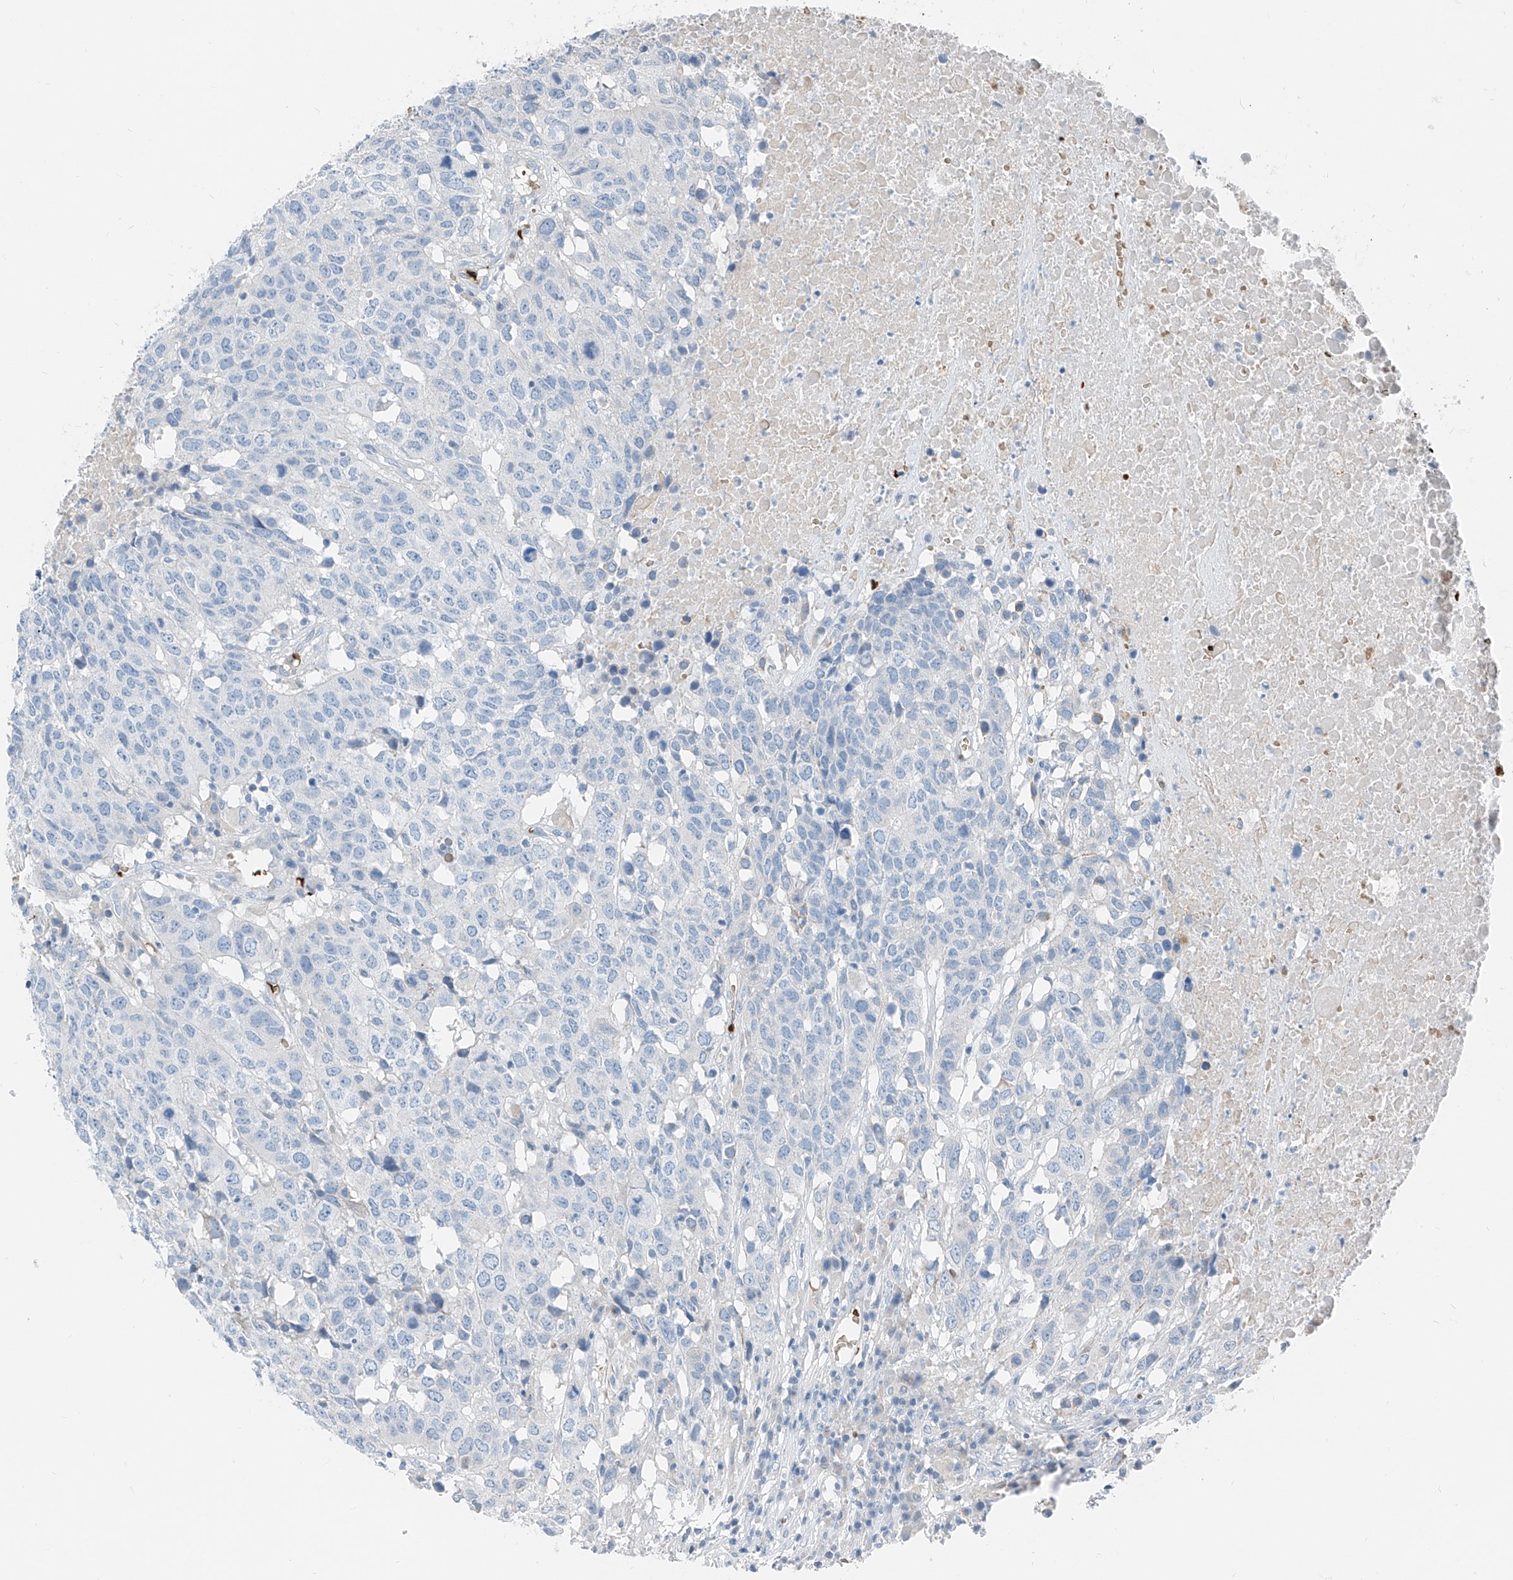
{"staining": {"intensity": "negative", "quantity": "none", "location": "none"}, "tissue": "head and neck cancer", "cell_type": "Tumor cells", "image_type": "cancer", "snomed": [{"axis": "morphology", "description": "Squamous cell carcinoma, NOS"}, {"axis": "topography", "description": "Head-Neck"}], "caption": "Immunohistochemical staining of human head and neck squamous cell carcinoma displays no significant staining in tumor cells.", "gene": "PRSS23", "patient": {"sex": "male", "age": 66}}